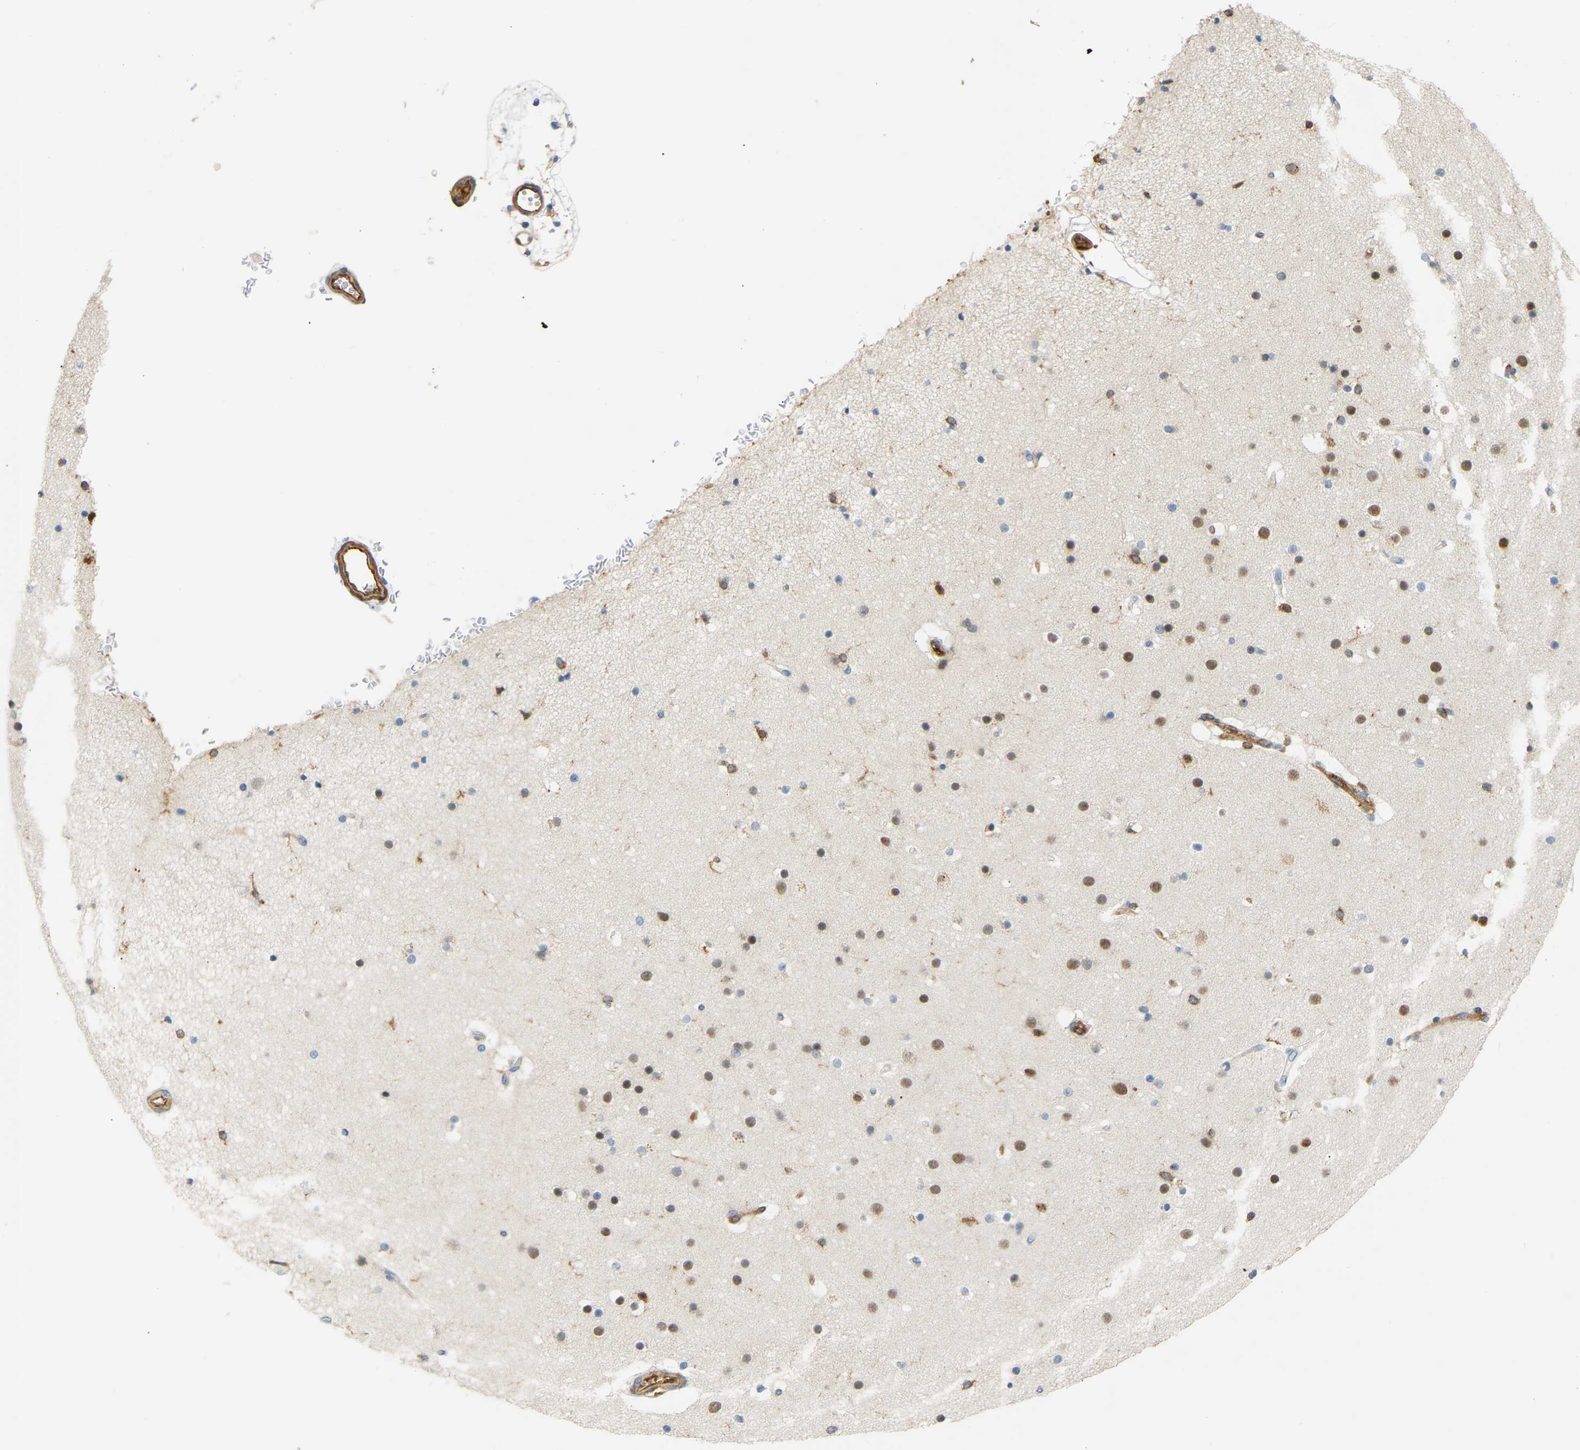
{"staining": {"intensity": "moderate", "quantity": ">75%", "location": "cytoplasmic/membranous"}, "tissue": "cerebral cortex", "cell_type": "Endothelial cells", "image_type": "normal", "snomed": [{"axis": "morphology", "description": "Normal tissue, NOS"}, {"axis": "topography", "description": "Cerebral cortex"}], "caption": "High-power microscopy captured an immunohistochemistry (IHC) image of unremarkable cerebral cortex, revealing moderate cytoplasmic/membranous positivity in about >75% of endothelial cells. The staining is performed using DAB brown chromogen to label protein expression. The nuclei are counter-stained blue using hematoxylin.", "gene": "PLCG2", "patient": {"sex": "male", "age": 57}}